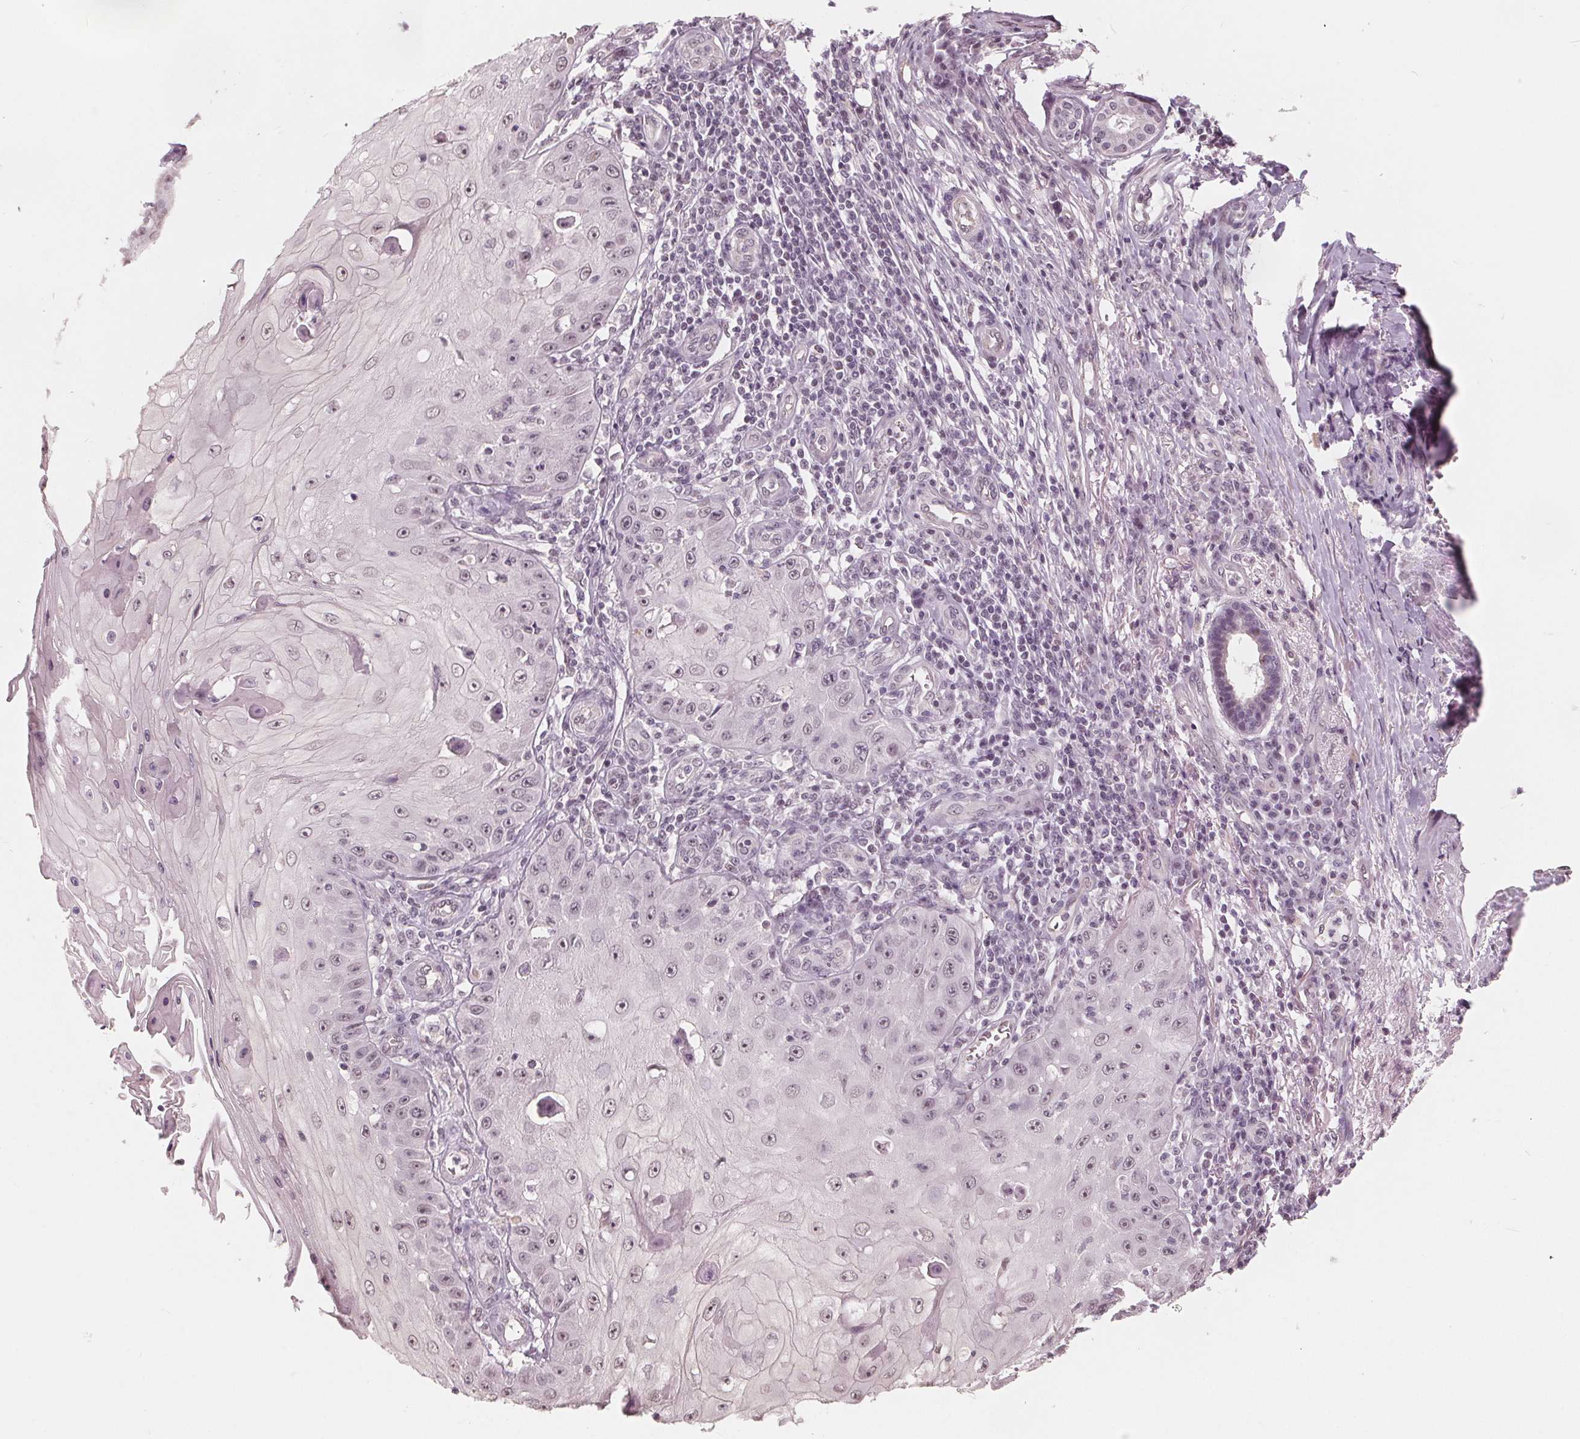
{"staining": {"intensity": "weak", "quantity": ">75%", "location": "nuclear"}, "tissue": "skin cancer", "cell_type": "Tumor cells", "image_type": "cancer", "snomed": [{"axis": "morphology", "description": "Squamous cell carcinoma, NOS"}, {"axis": "topography", "description": "Skin"}], "caption": "Human skin squamous cell carcinoma stained with a protein marker exhibits weak staining in tumor cells.", "gene": "NUP210L", "patient": {"sex": "male", "age": 70}}